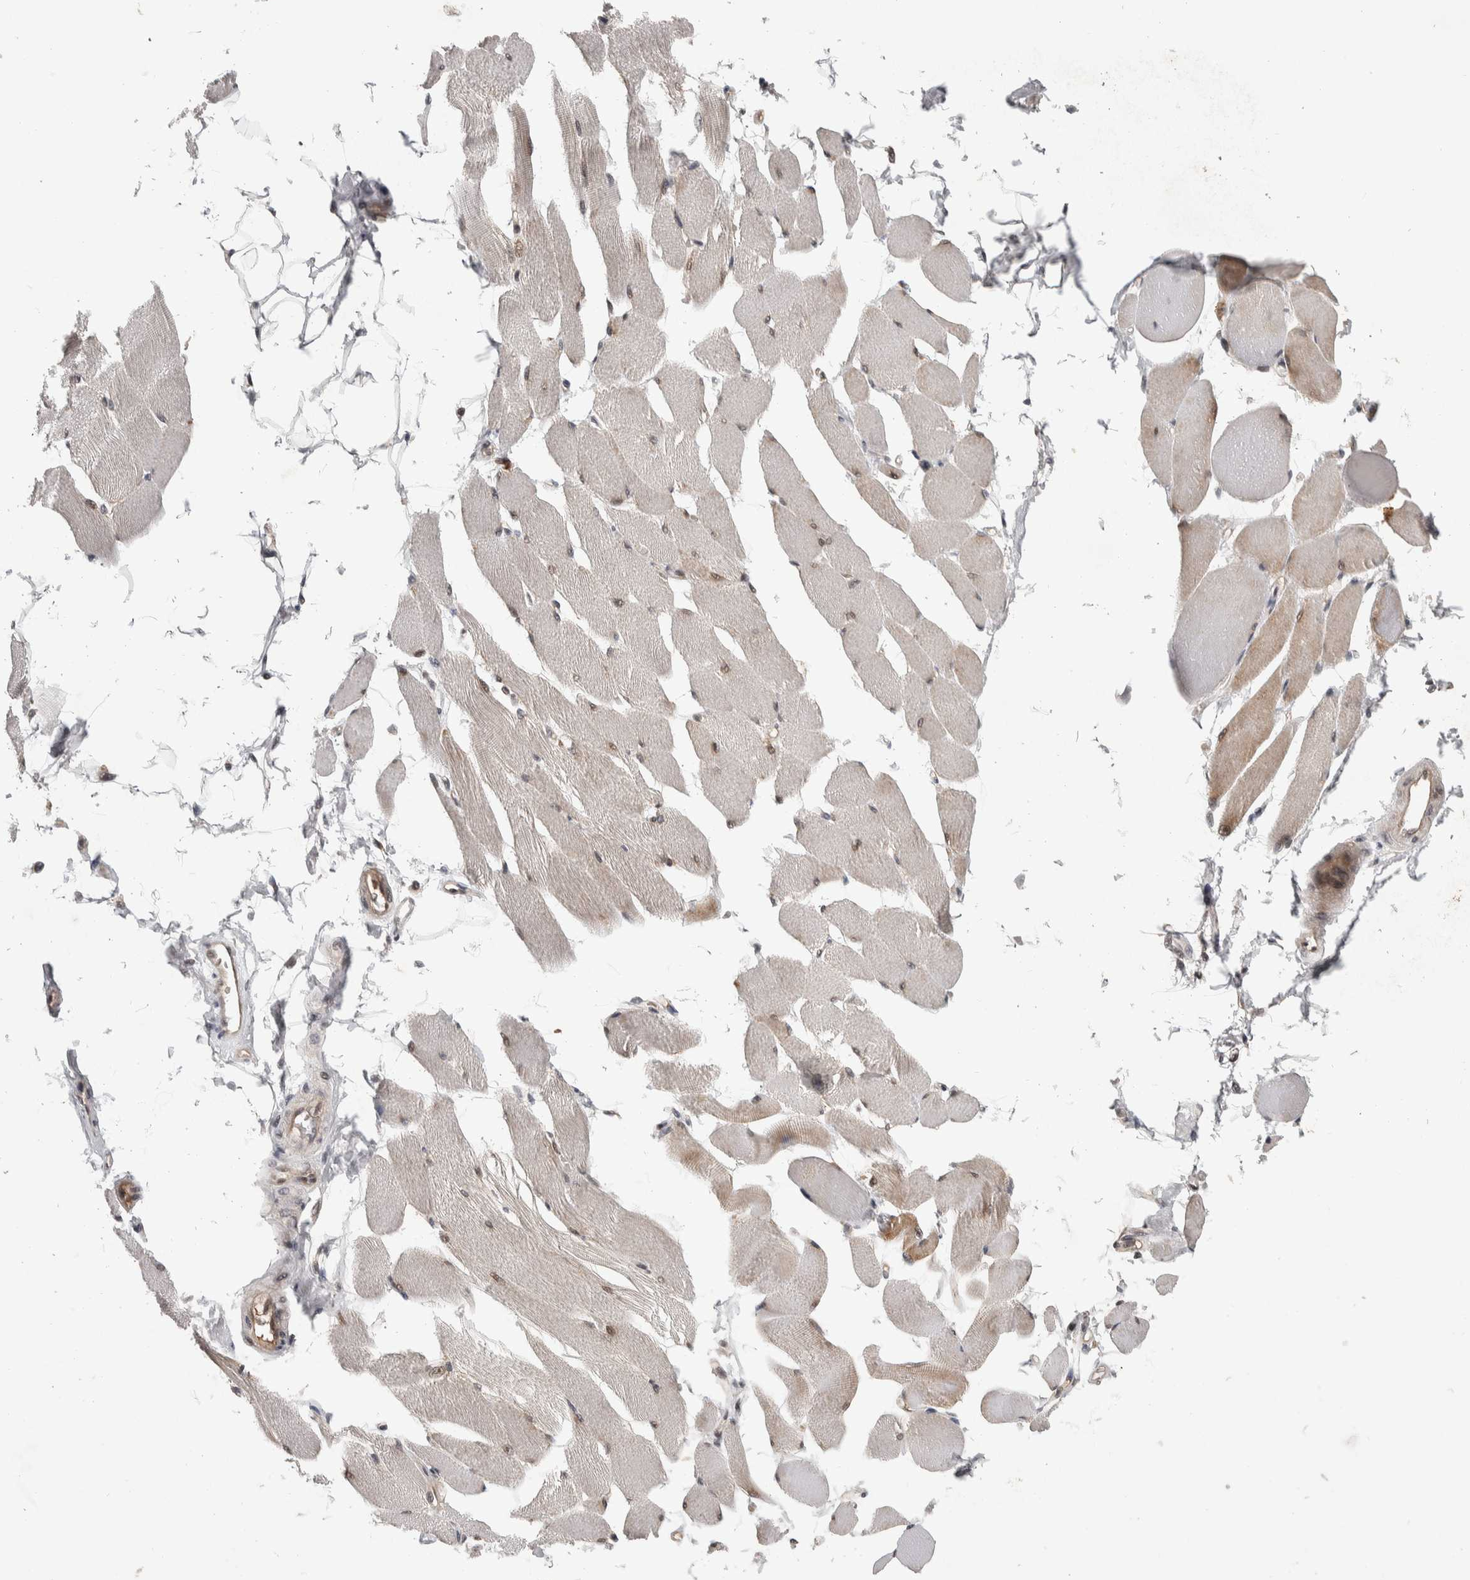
{"staining": {"intensity": "moderate", "quantity": "25%-75%", "location": "cytoplasmic/membranous"}, "tissue": "skeletal muscle", "cell_type": "Myocytes", "image_type": "normal", "snomed": [{"axis": "morphology", "description": "Normal tissue, NOS"}, {"axis": "topography", "description": "Skeletal muscle"}, {"axis": "topography", "description": "Peripheral nerve tissue"}], "caption": "Protein expression analysis of unremarkable skeletal muscle demonstrates moderate cytoplasmic/membranous staining in approximately 25%-75% of myocytes. (Stains: DAB (3,3'-diaminobenzidine) in brown, nuclei in blue, Microscopy: brightfield microscopy at high magnification).", "gene": "ZNF592", "patient": {"sex": "female", "age": 84}}